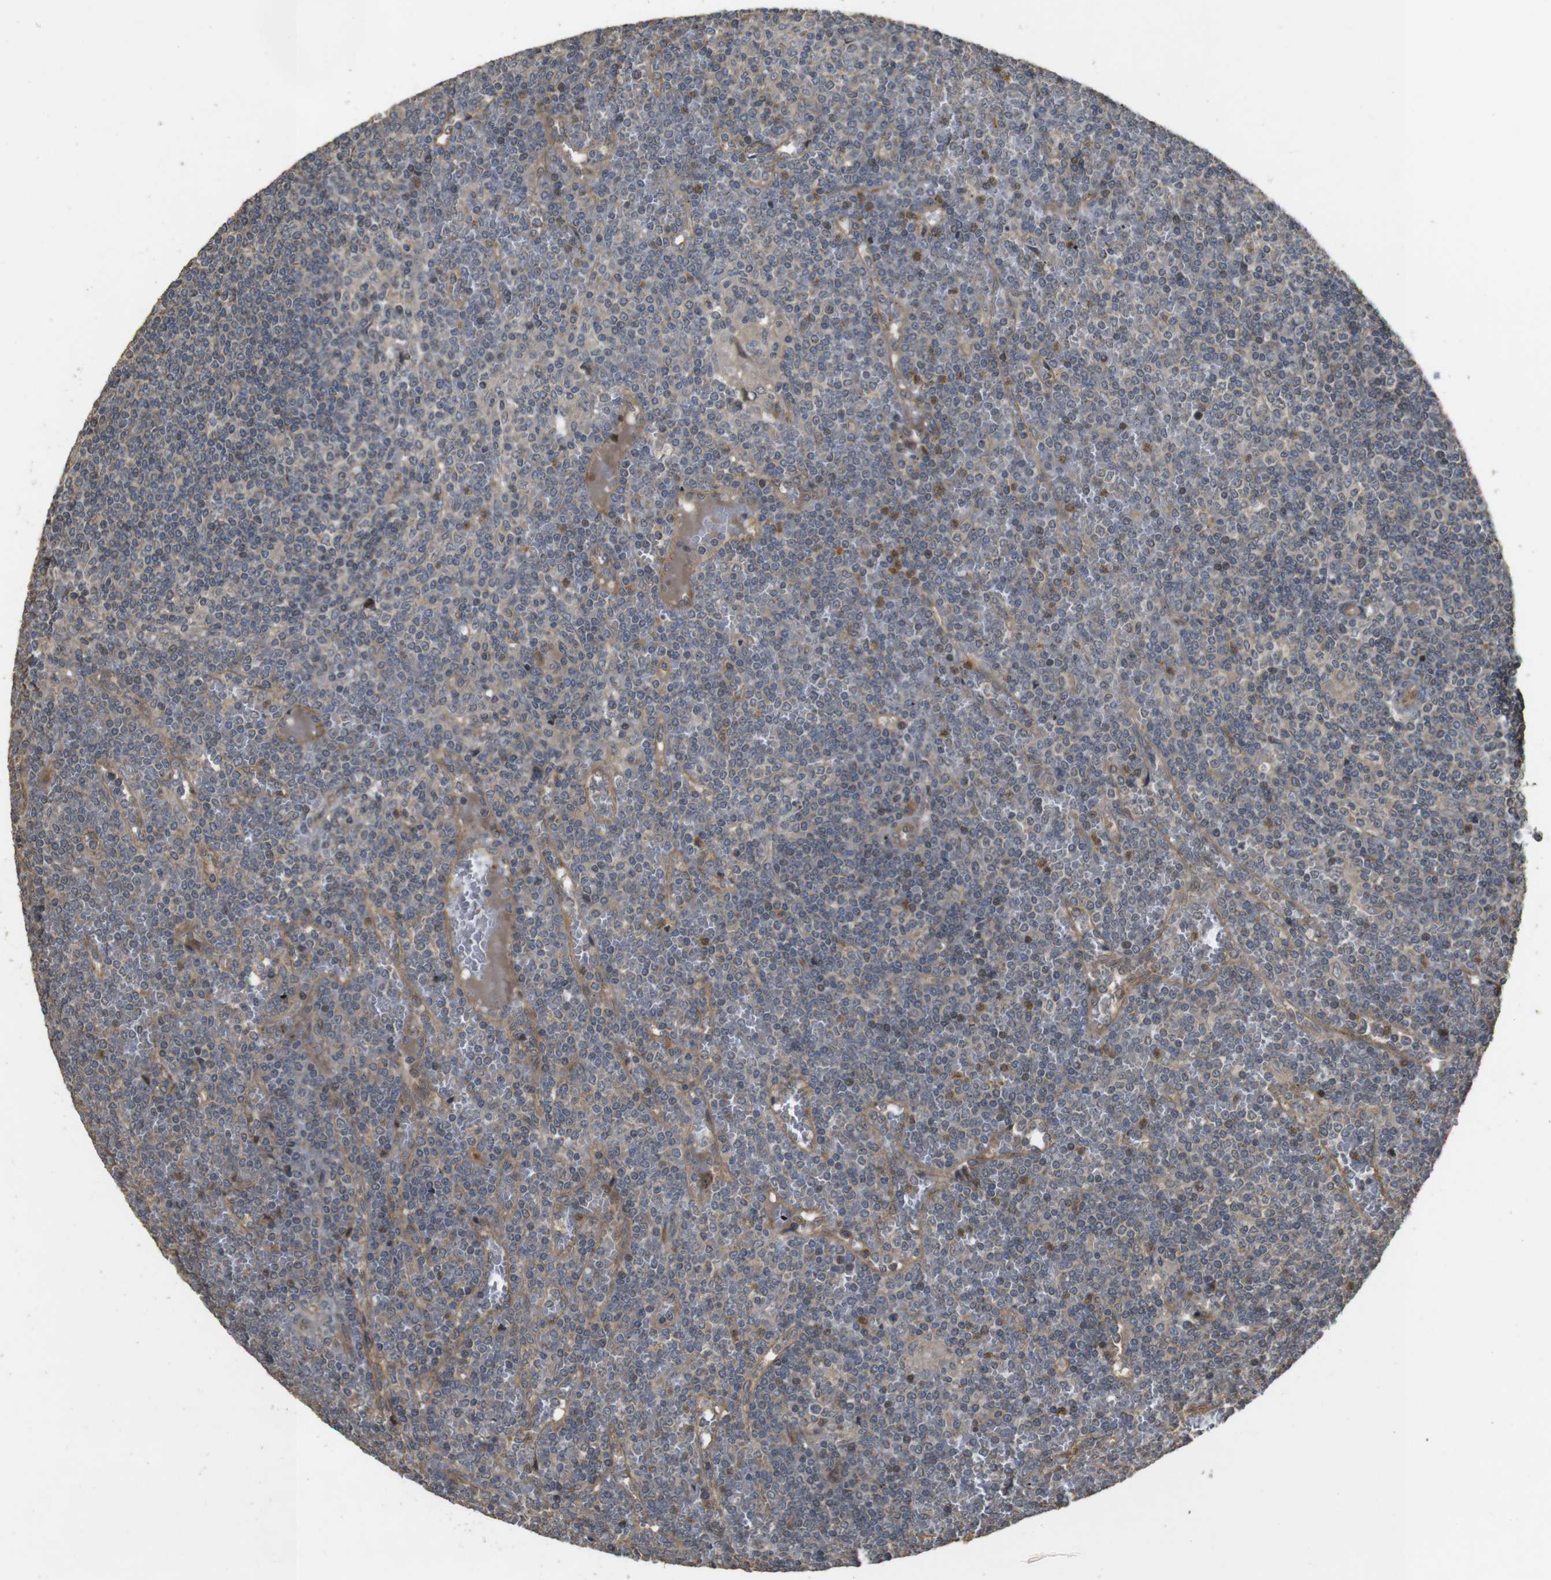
{"staining": {"intensity": "moderate", "quantity": "<25%", "location": "nuclear"}, "tissue": "lymphoma", "cell_type": "Tumor cells", "image_type": "cancer", "snomed": [{"axis": "morphology", "description": "Malignant lymphoma, non-Hodgkin's type, Low grade"}, {"axis": "topography", "description": "Spleen"}], "caption": "Immunohistochemistry (IHC) histopathology image of lymphoma stained for a protein (brown), which displays low levels of moderate nuclear staining in about <25% of tumor cells.", "gene": "PCDHB10", "patient": {"sex": "female", "age": 19}}